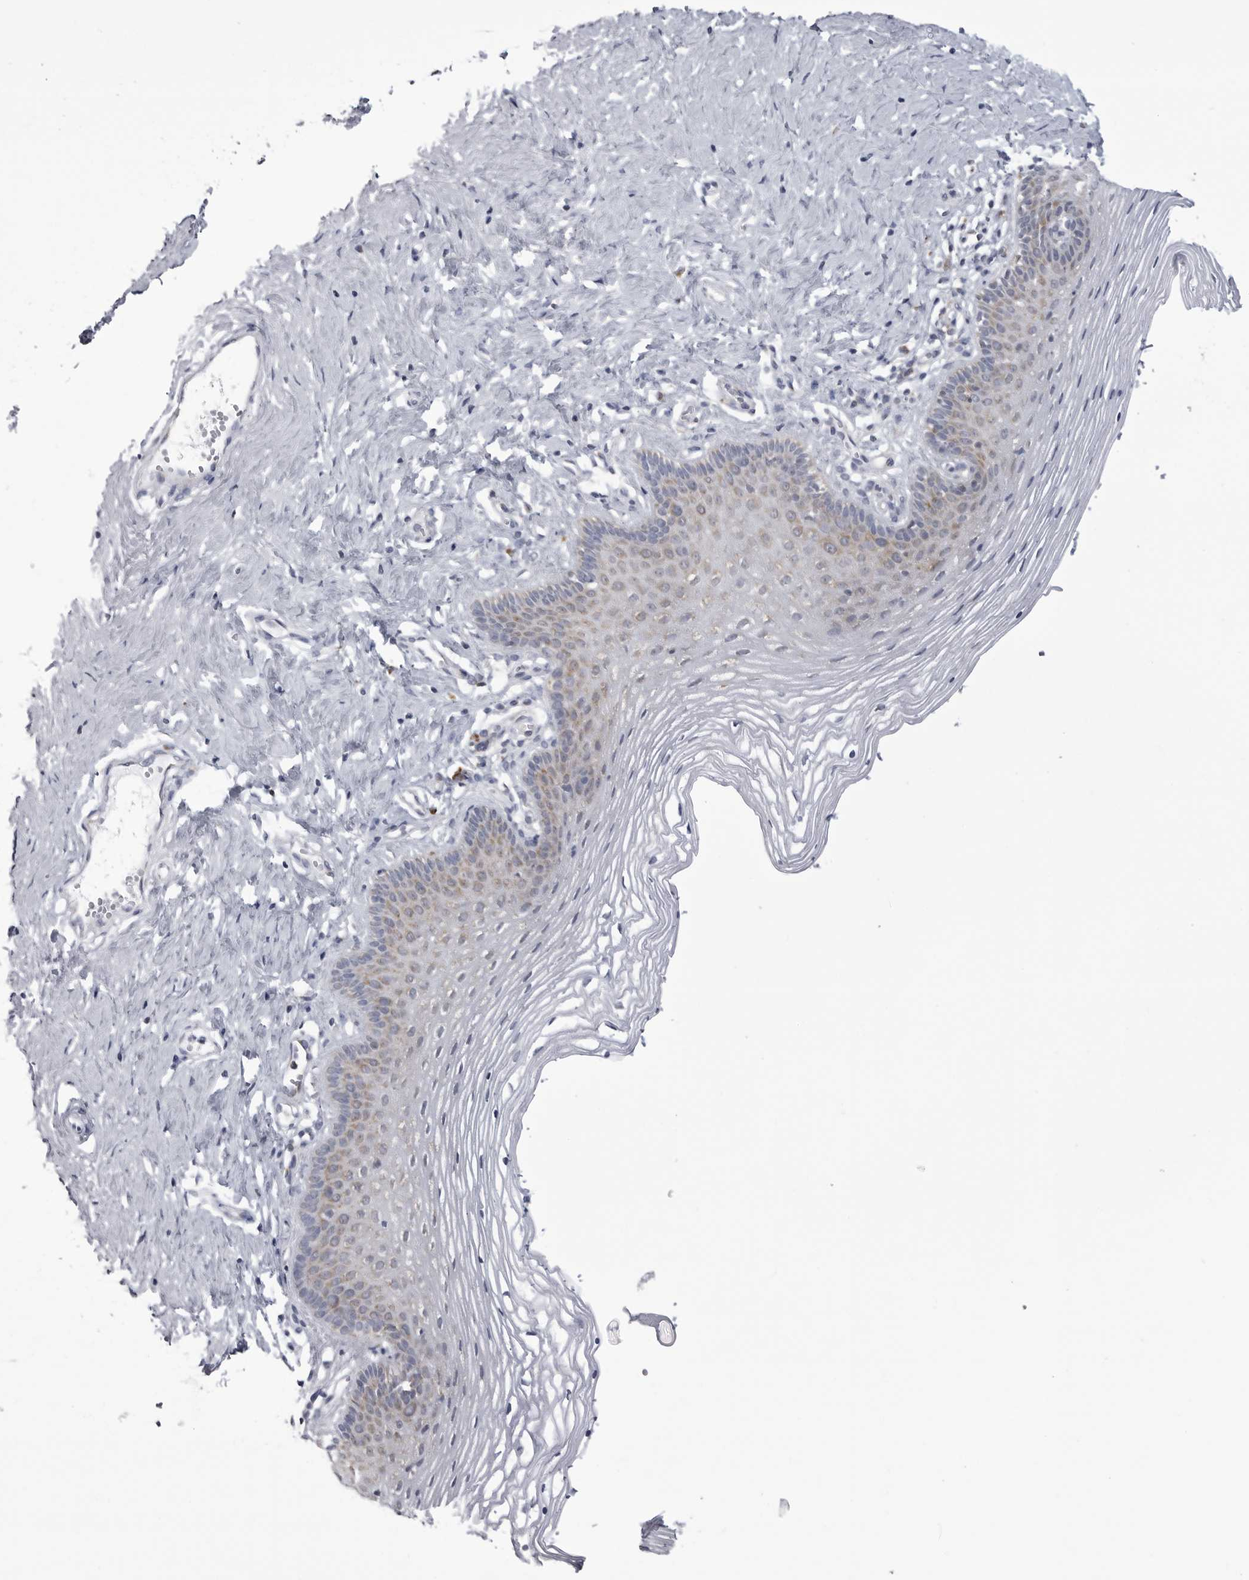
{"staining": {"intensity": "weak", "quantity": "25%-75%", "location": "cytoplasmic/membranous"}, "tissue": "vagina", "cell_type": "Squamous epithelial cells", "image_type": "normal", "snomed": [{"axis": "morphology", "description": "Normal tissue, NOS"}, {"axis": "topography", "description": "Vagina"}], "caption": "Vagina stained with a brown dye shows weak cytoplasmic/membranous positive expression in approximately 25%-75% of squamous epithelial cells.", "gene": "FH", "patient": {"sex": "female", "age": 32}}